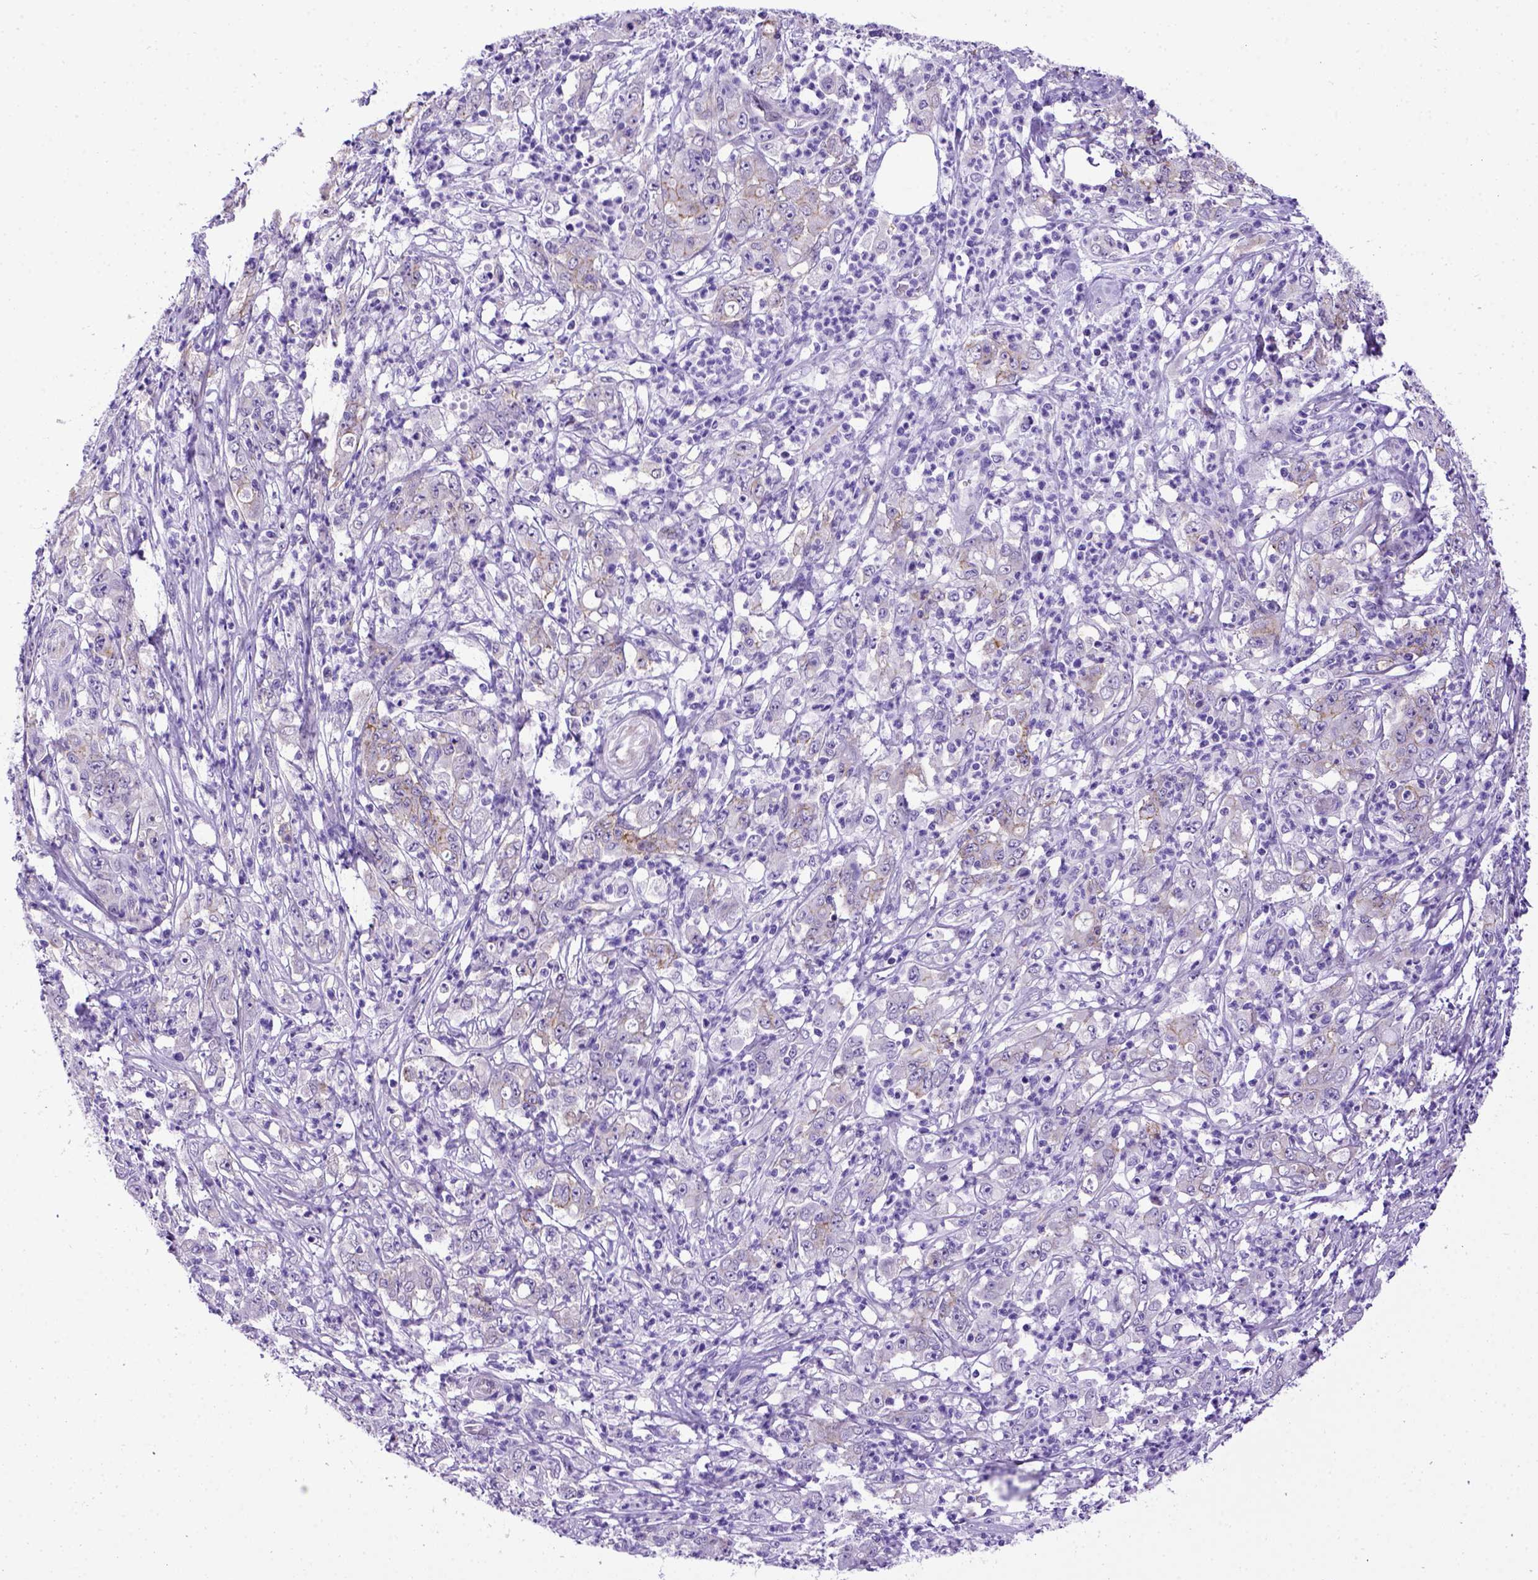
{"staining": {"intensity": "negative", "quantity": "none", "location": "none"}, "tissue": "stomach cancer", "cell_type": "Tumor cells", "image_type": "cancer", "snomed": [{"axis": "morphology", "description": "Adenocarcinoma, NOS"}, {"axis": "topography", "description": "Stomach, lower"}], "caption": "Immunohistochemical staining of human stomach adenocarcinoma exhibits no significant expression in tumor cells.", "gene": "ADAM12", "patient": {"sex": "female", "age": 71}}